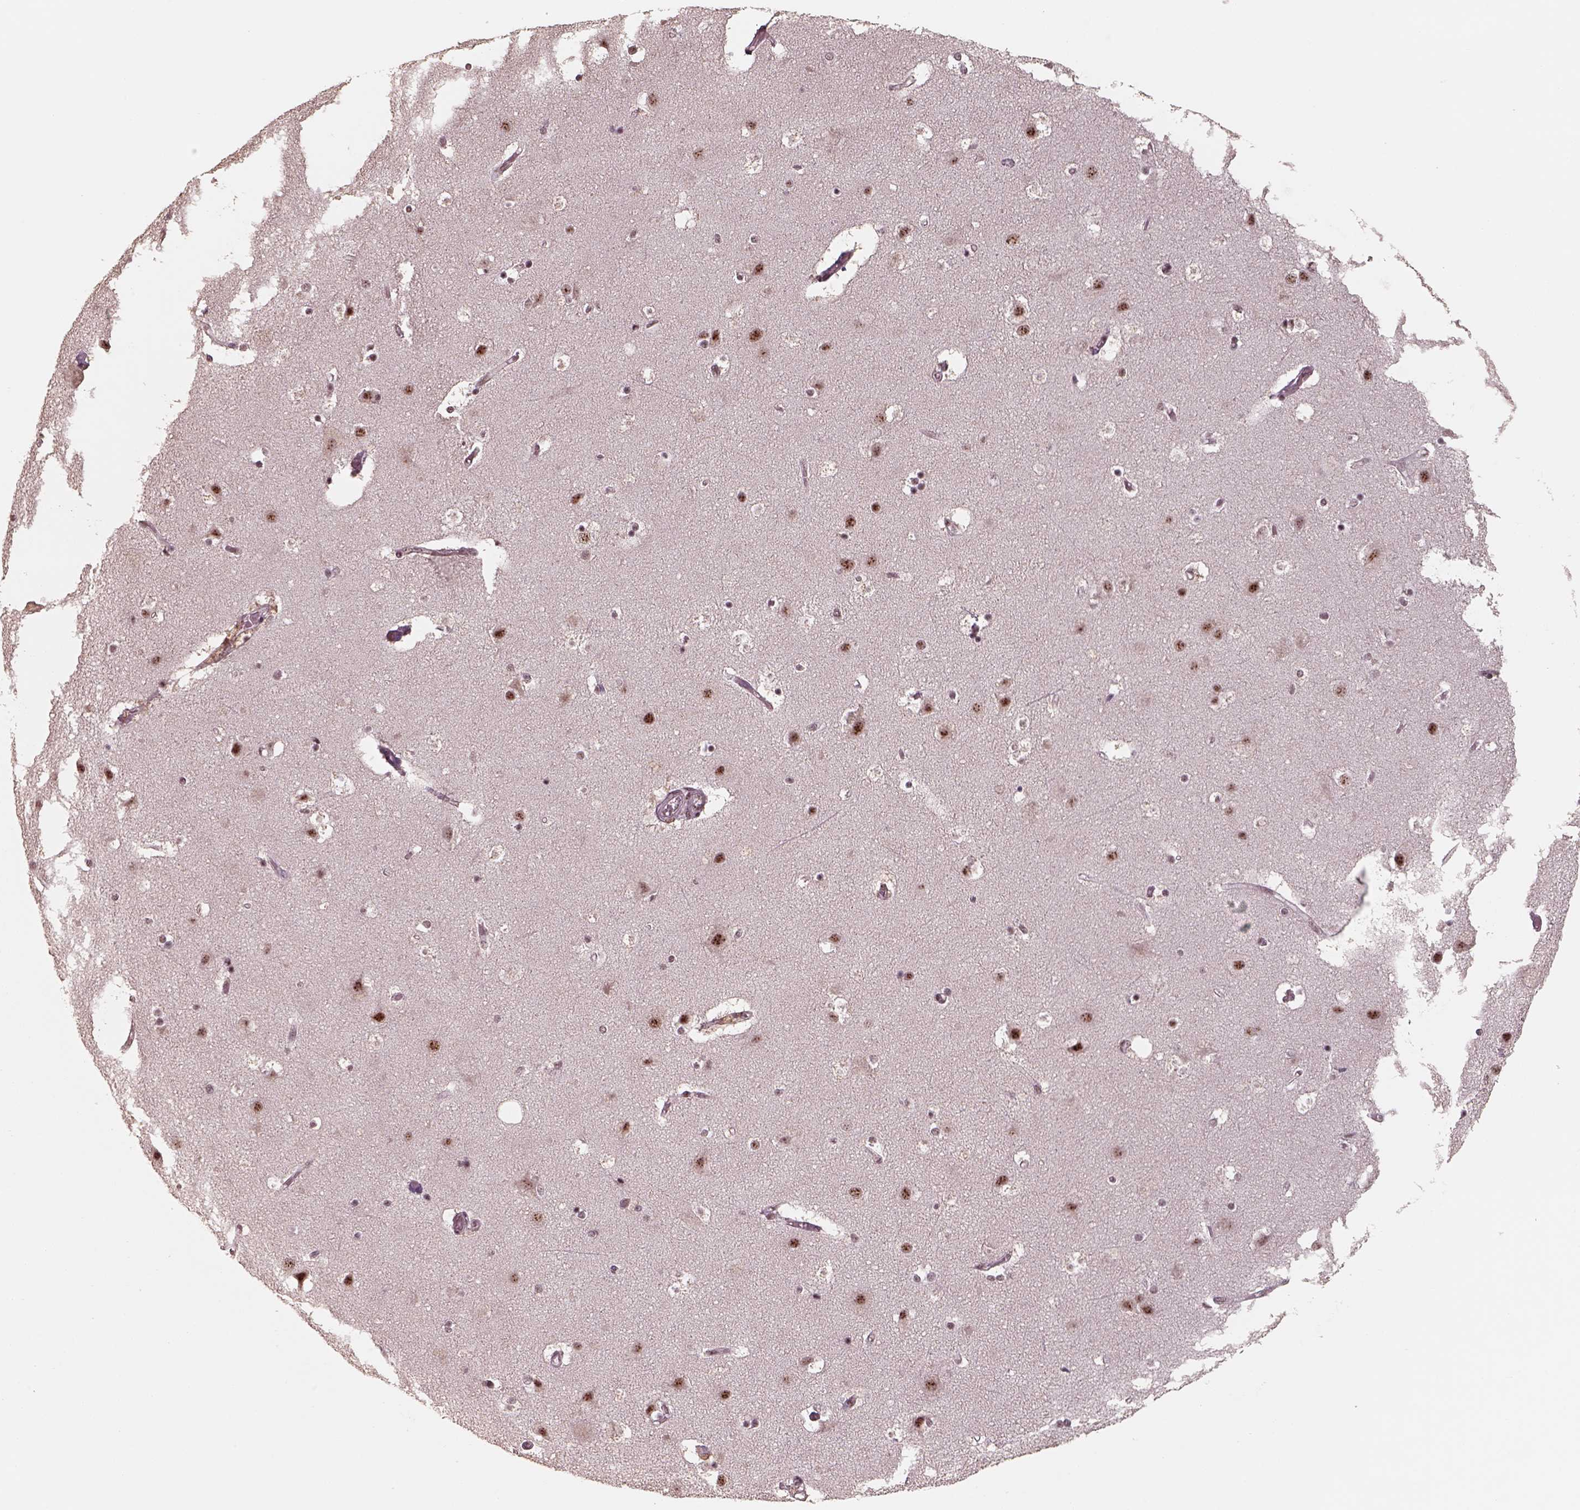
{"staining": {"intensity": "strong", "quantity": ">75%", "location": "nuclear"}, "tissue": "cerebral cortex", "cell_type": "Endothelial cells", "image_type": "normal", "snomed": [{"axis": "morphology", "description": "Normal tissue, NOS"}, {"axis": "topography", "description": "Cerebral cortex"}], "caption": "IHC photomicrograph of unremarkable human cerebral cortex stained for a protein (brown), which exhibits high levels of strong nuclear expression in approximately >75% of endothelial cells.", "gene": "ATXN7L3", "patient": {"sex": "female", "age": 52}}